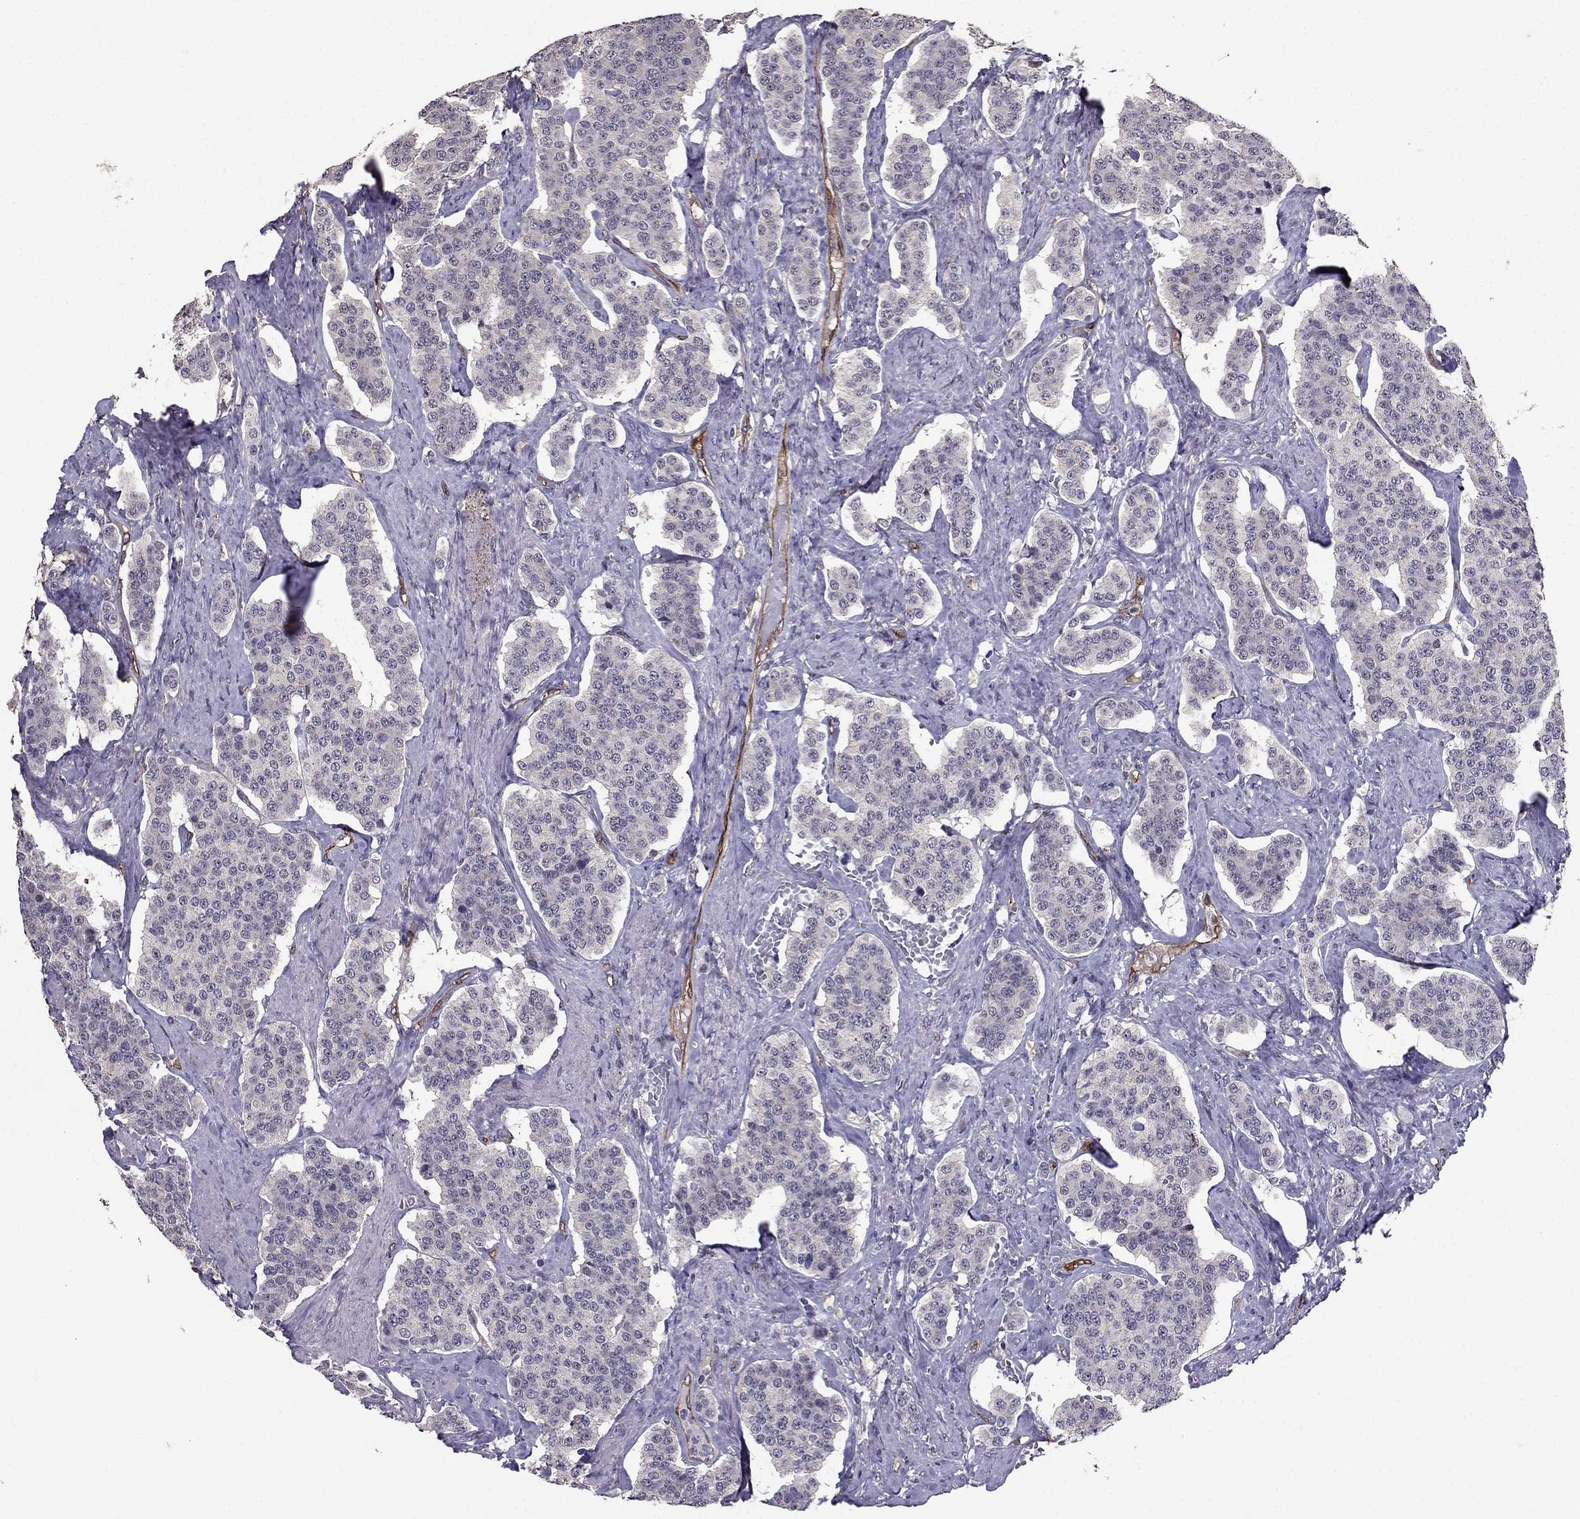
{"staining": {"intensity": "negative", "quantity": "none", "location": "none"}, "tissue": "carcinoid", "cell_type": "Tumor cells", "image_type": "cancer", "snomed": [{"axis": "morphology", "description": "Carcinoid, malignant, NOS"}, {"axis": "topography", "description": "Small intestine"}], "caption": "An IHC image of carcinoid (malignant) is shown. There is no staining in tumor cells of carcinoid (malignant).", "gene": "RASIP1", "patient": {"sex": "female", "age": 58}}